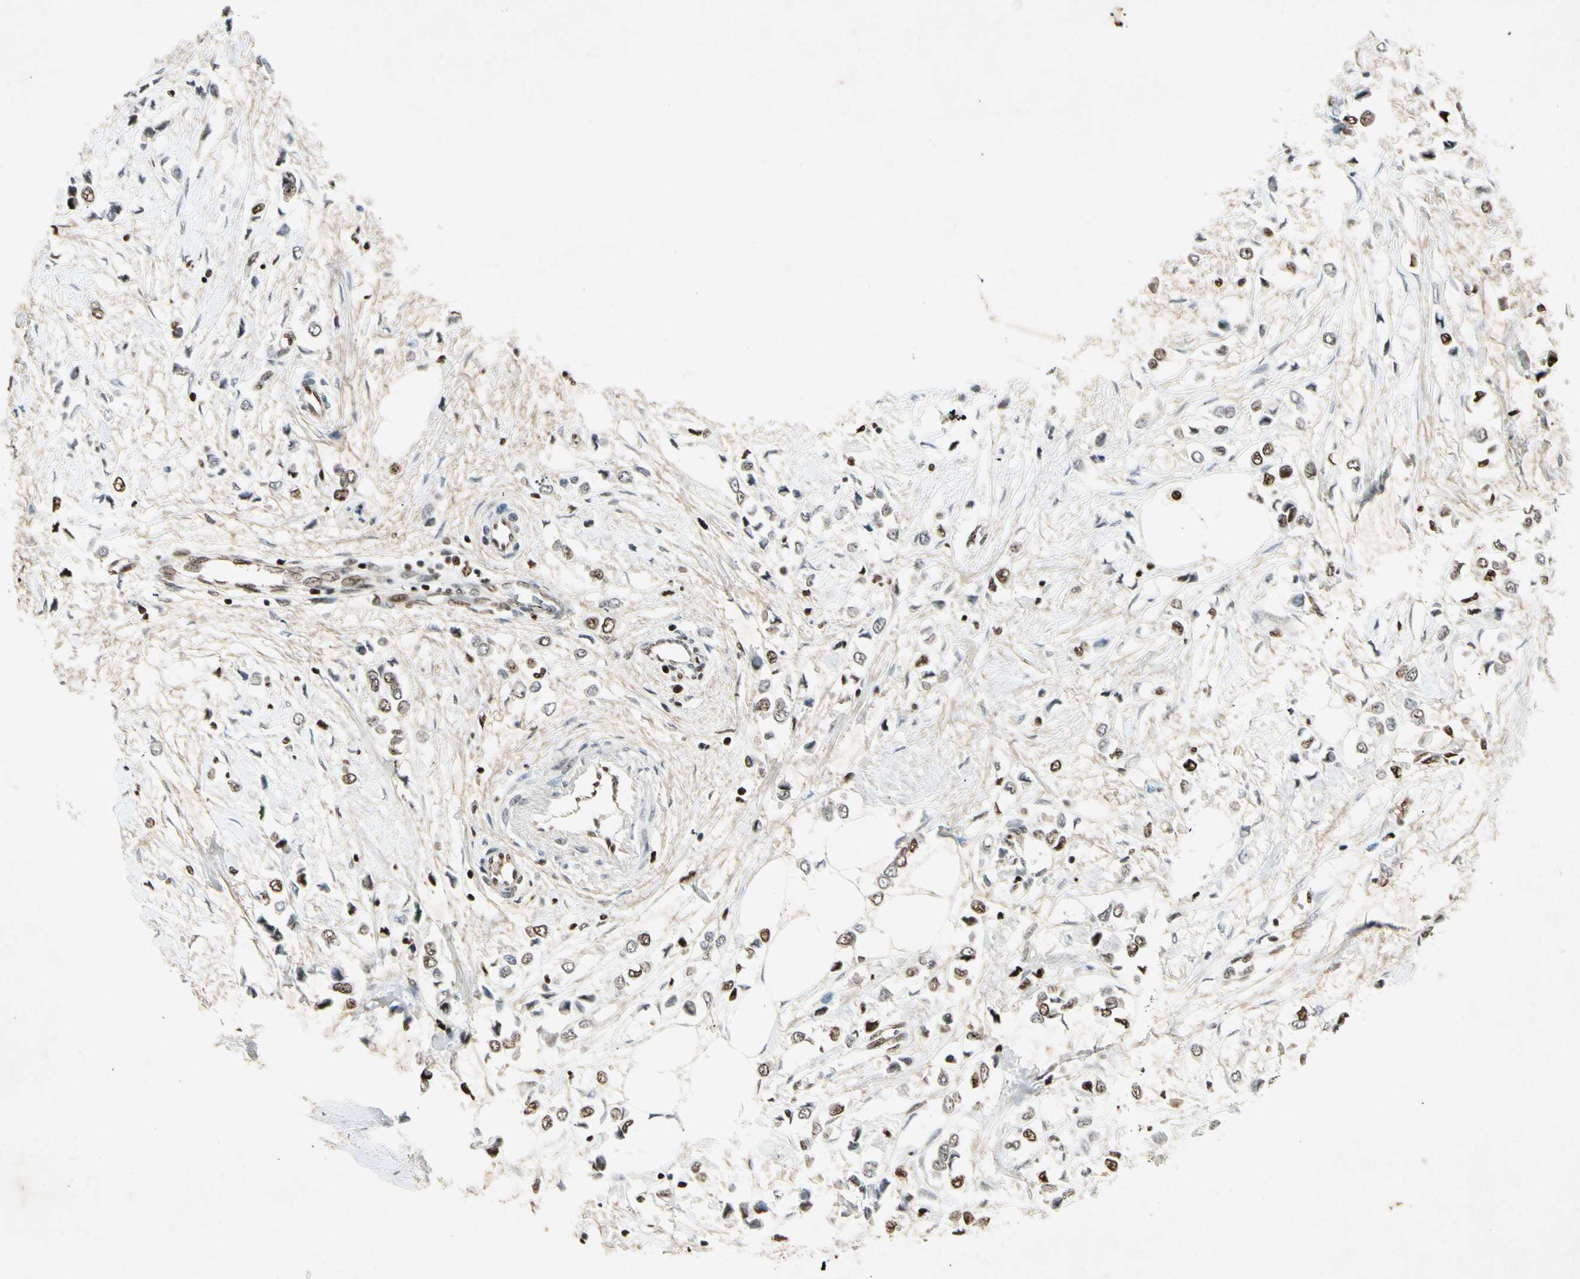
{"staining": {"intensity": "moderate", "quantity": "25%-75%", "location": "nuclear"}, "tissue": "breast cancer", "cell_type": "Tumor cells", "image_type": "cancer", "snomed": [{"axis": "morphology", "description": "Lobular carcinoma"}, {"axis": "topography", "description": "Breast"}], "caption": "This is an image of IHC staining of breast cancer (lobular carcinoma), which shows moderate expression in the nuclear of tumor cells.", "gene": "RNF43", "patient": {"sex": "female", "age": 51}}